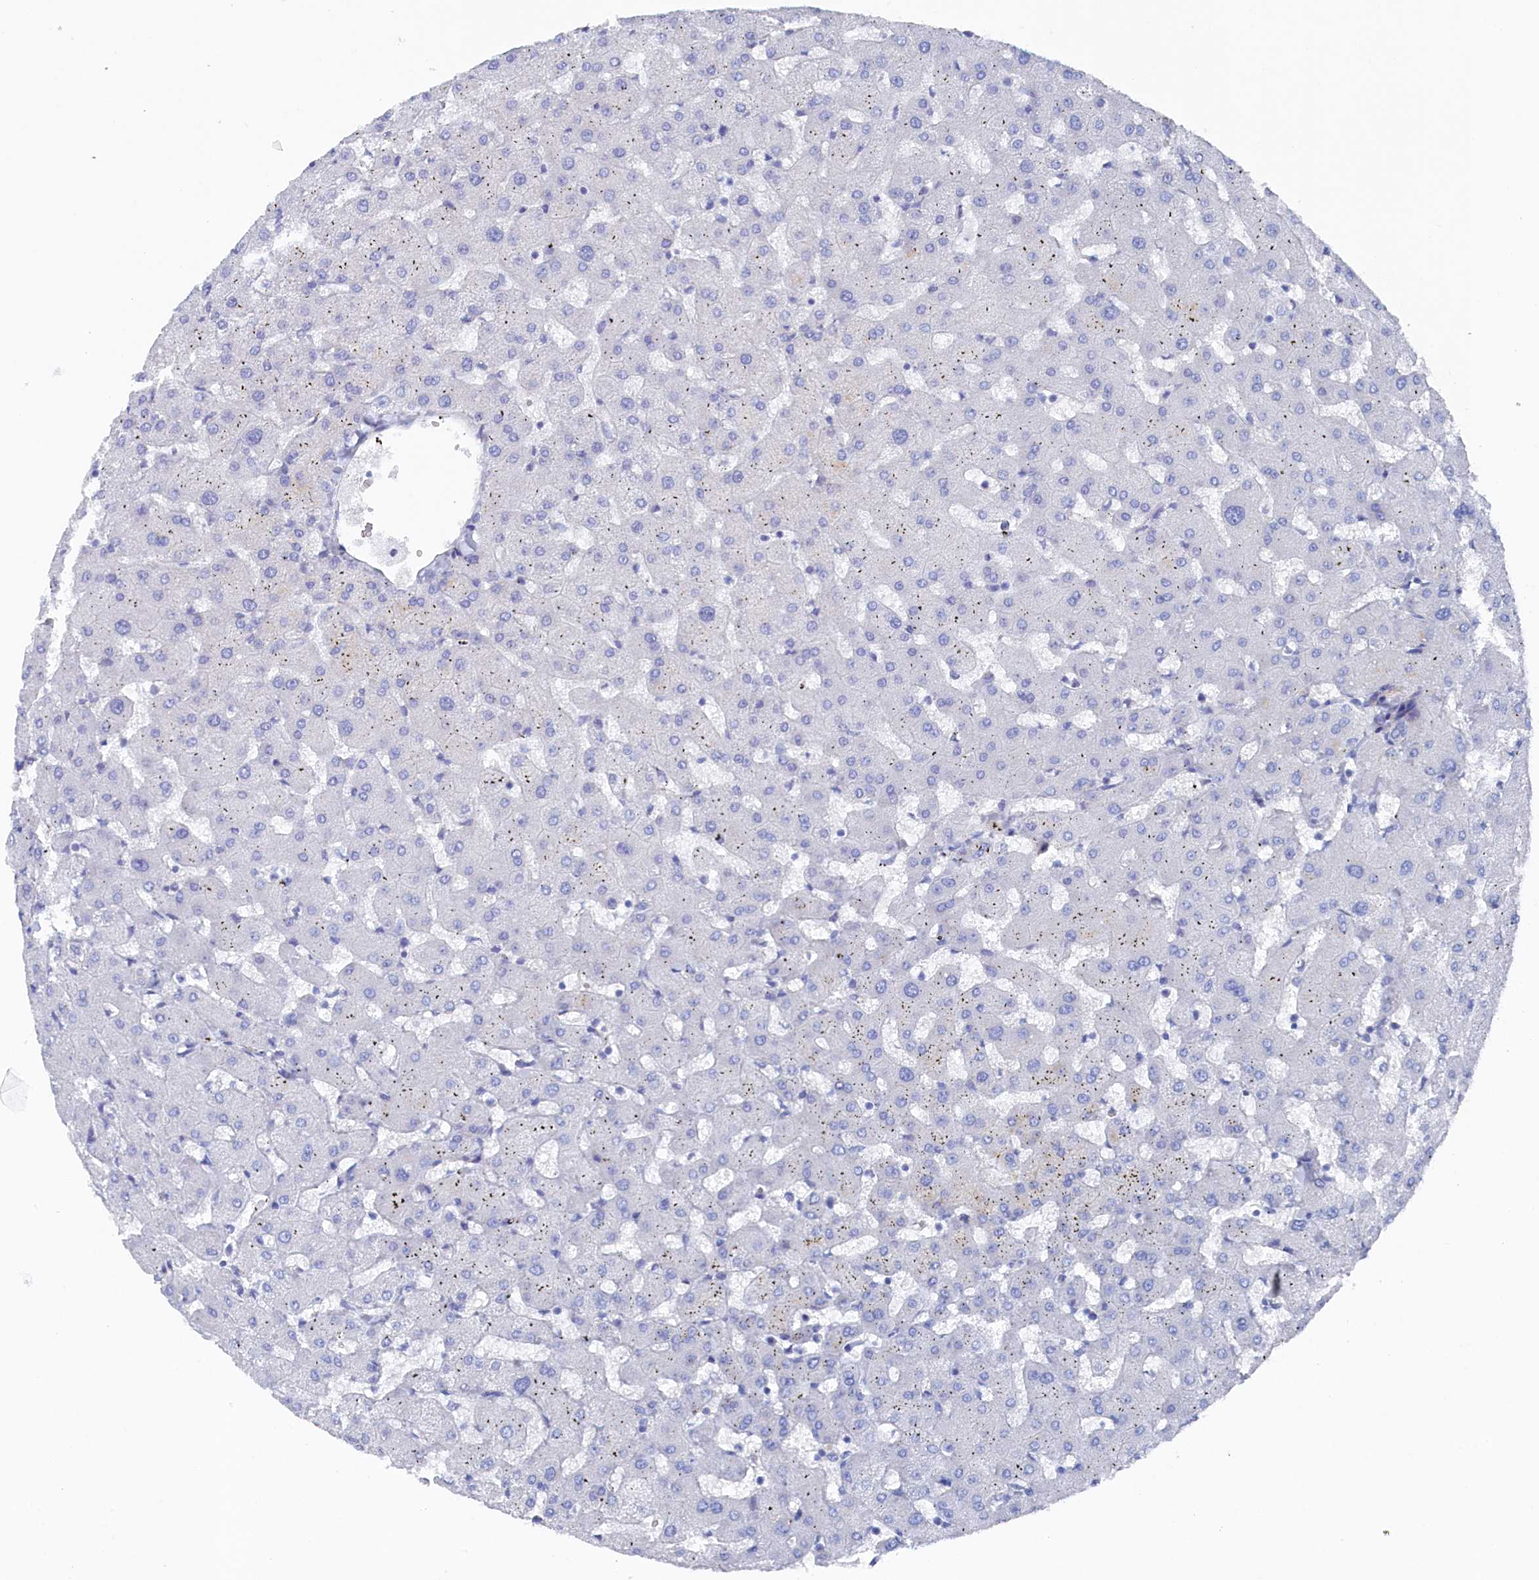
{"staining": {"intensity": "negative", "quantity": "none", "location": "none"}, "tissue": "liver", "cell_type": "Cholangiocytes", "image_type": "normal", "snomed": [{"axis": "morphology", "description": "Normal tissue, NOS"}, {"axis": "topography", "description": "Liver"}], "caption": "This is a photomicrograph of immunohistochemistry (IHC) staining of unremarkable liver, which shows no positivity in cholangiocytes.", "gene": "TMOD2", "patient": {"sex": "female", "age": 63}}